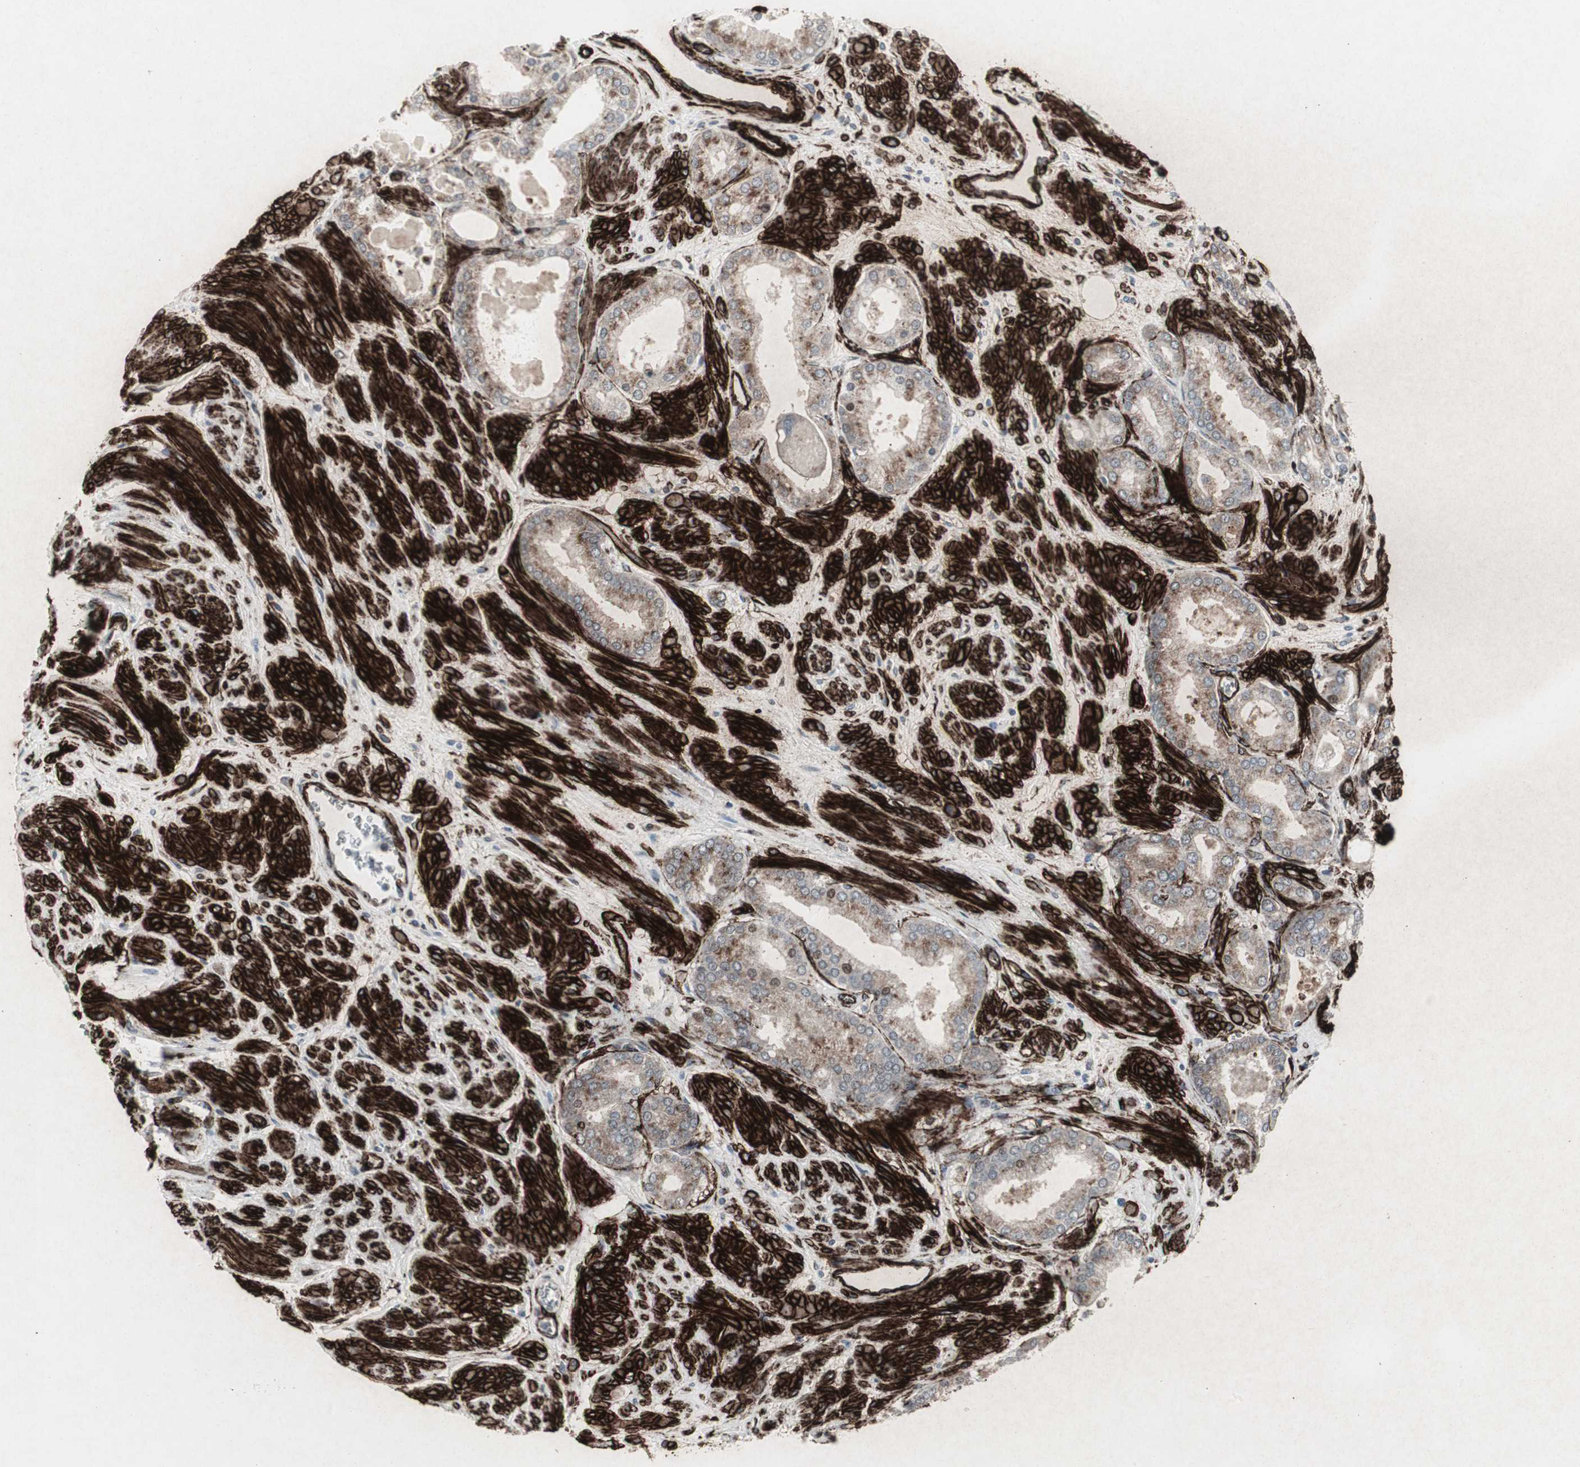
{"staining": {"intensity": "weak", "quantity": ">75%", "location": "cytoplasmic/membranous"}, "tissue": "prostate cancer", "cell_type": "Tumor cells", "image_type": "cancer", "snomed": [{"axis": "morphology", "description": "Adenocarcinoma, High grade"}, {"axis": "topography", "description": "Prostate"}], "caption": "High-power microscopy captured an IHC photomicrograph of prostate cancer, revealing weak cytoplasmic/membranous positivity in about >75% of tumor cells.", "gene": "PDGFA", "patient": {"sex": "male", "age": 61}}